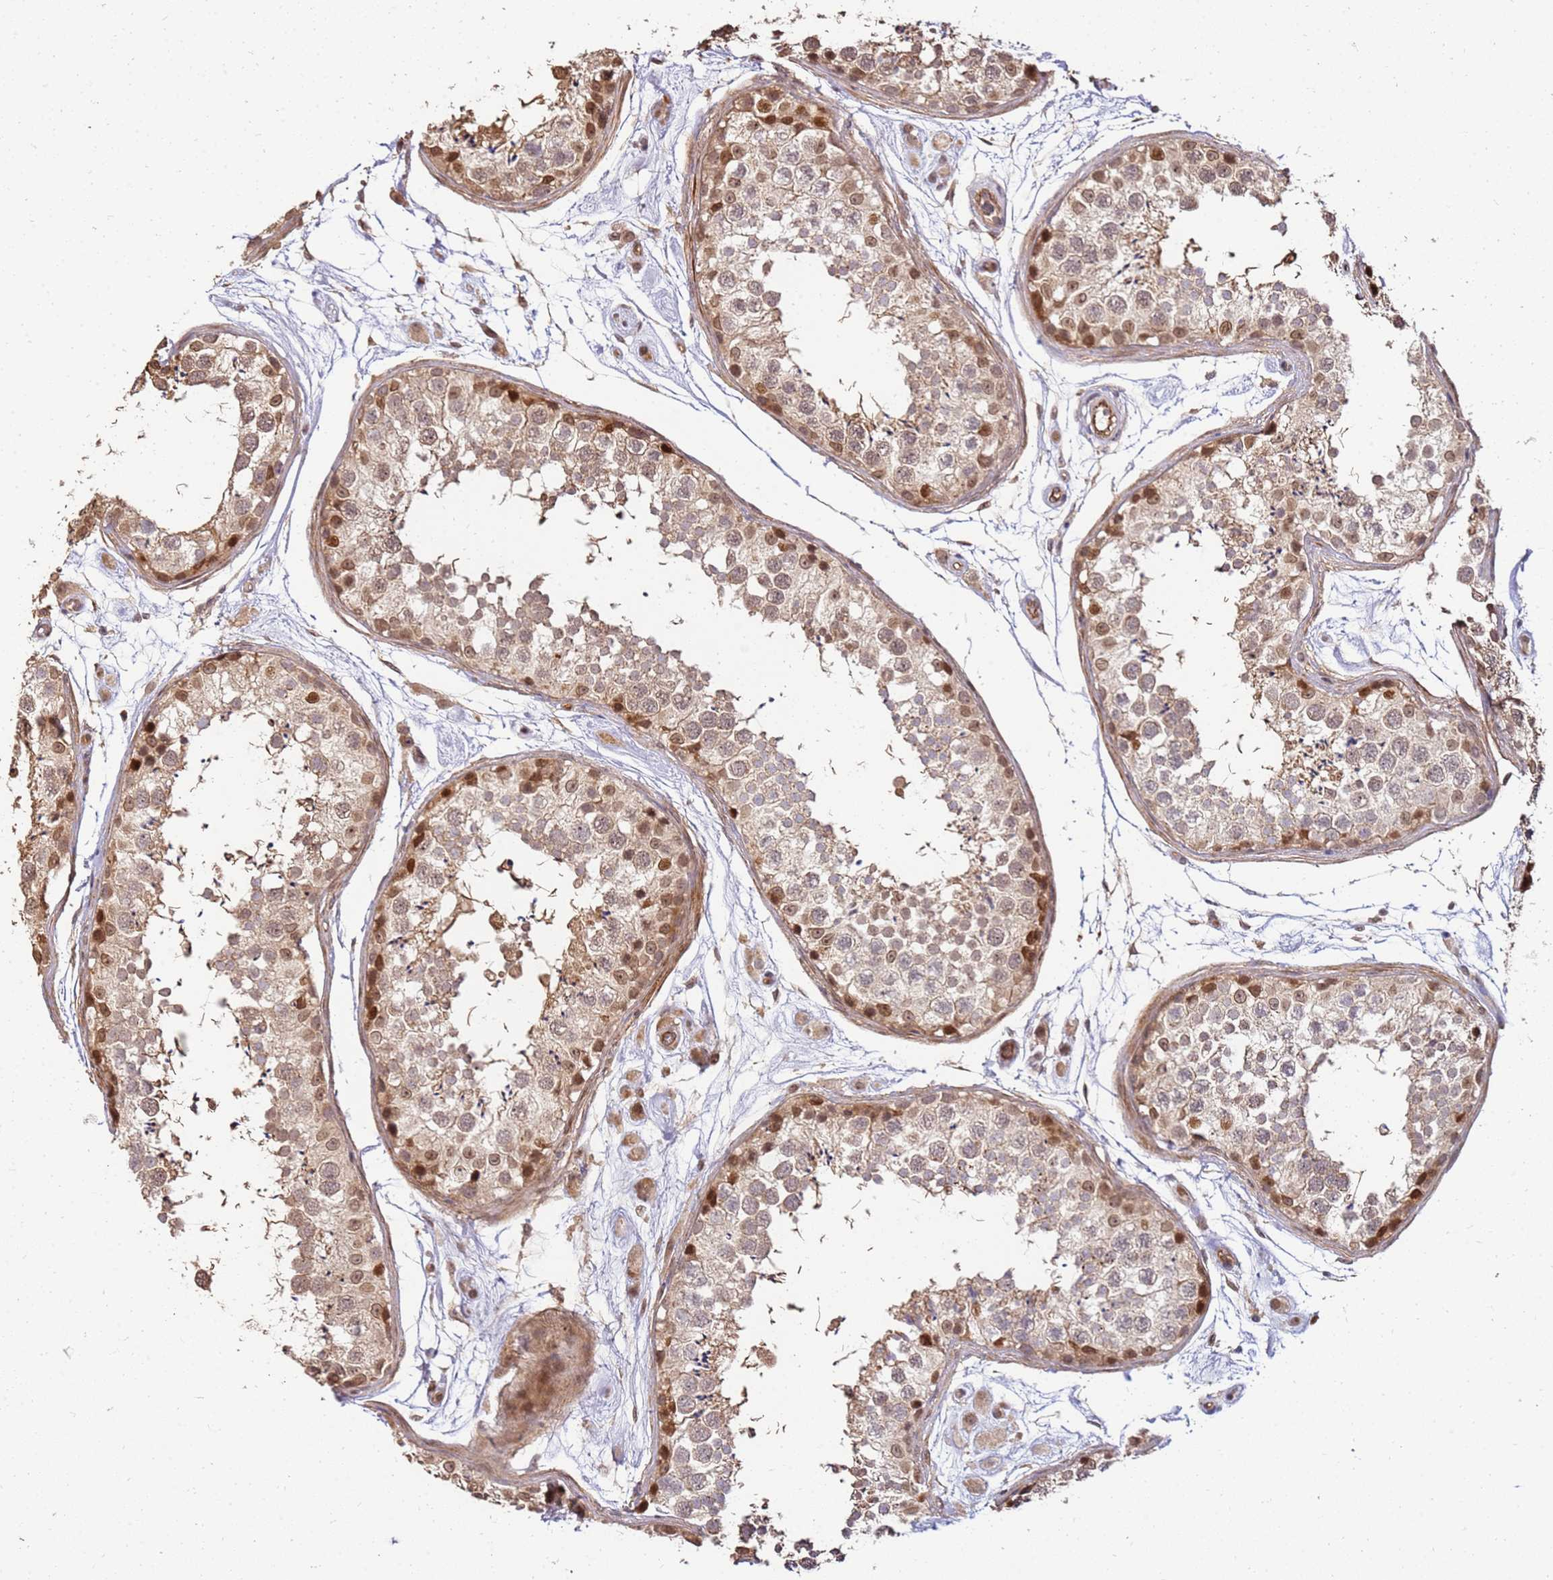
{"staining": {"intensity": "moderate", "quantity": ">75%", "location": "cytoplasmic/membranous,nuclear"}, "tissue": "testis", "cell_type": "Cells in seminiferous ducts", "image_type": "normal", "snomed": [{"axis": "morphology", "description": "Normal tissue, NOS"}, {"axis": "topography", "description": "Testis"}], "caption": "IHC staining of benign testis, which reveals medium levels of moderate cytoplasmic/membranous,nuclear positivity in approximately >75% of cells in seminiferous ducts indicating moderate cytoplasmic/membranous,nuclear protein positivity. The staining was performed using DAB (brown) for protein detection and nuclei were counterstained in hematoxylin (blue).", "gene": "ST18", "patient": {"sex": "male", "age": 25}}